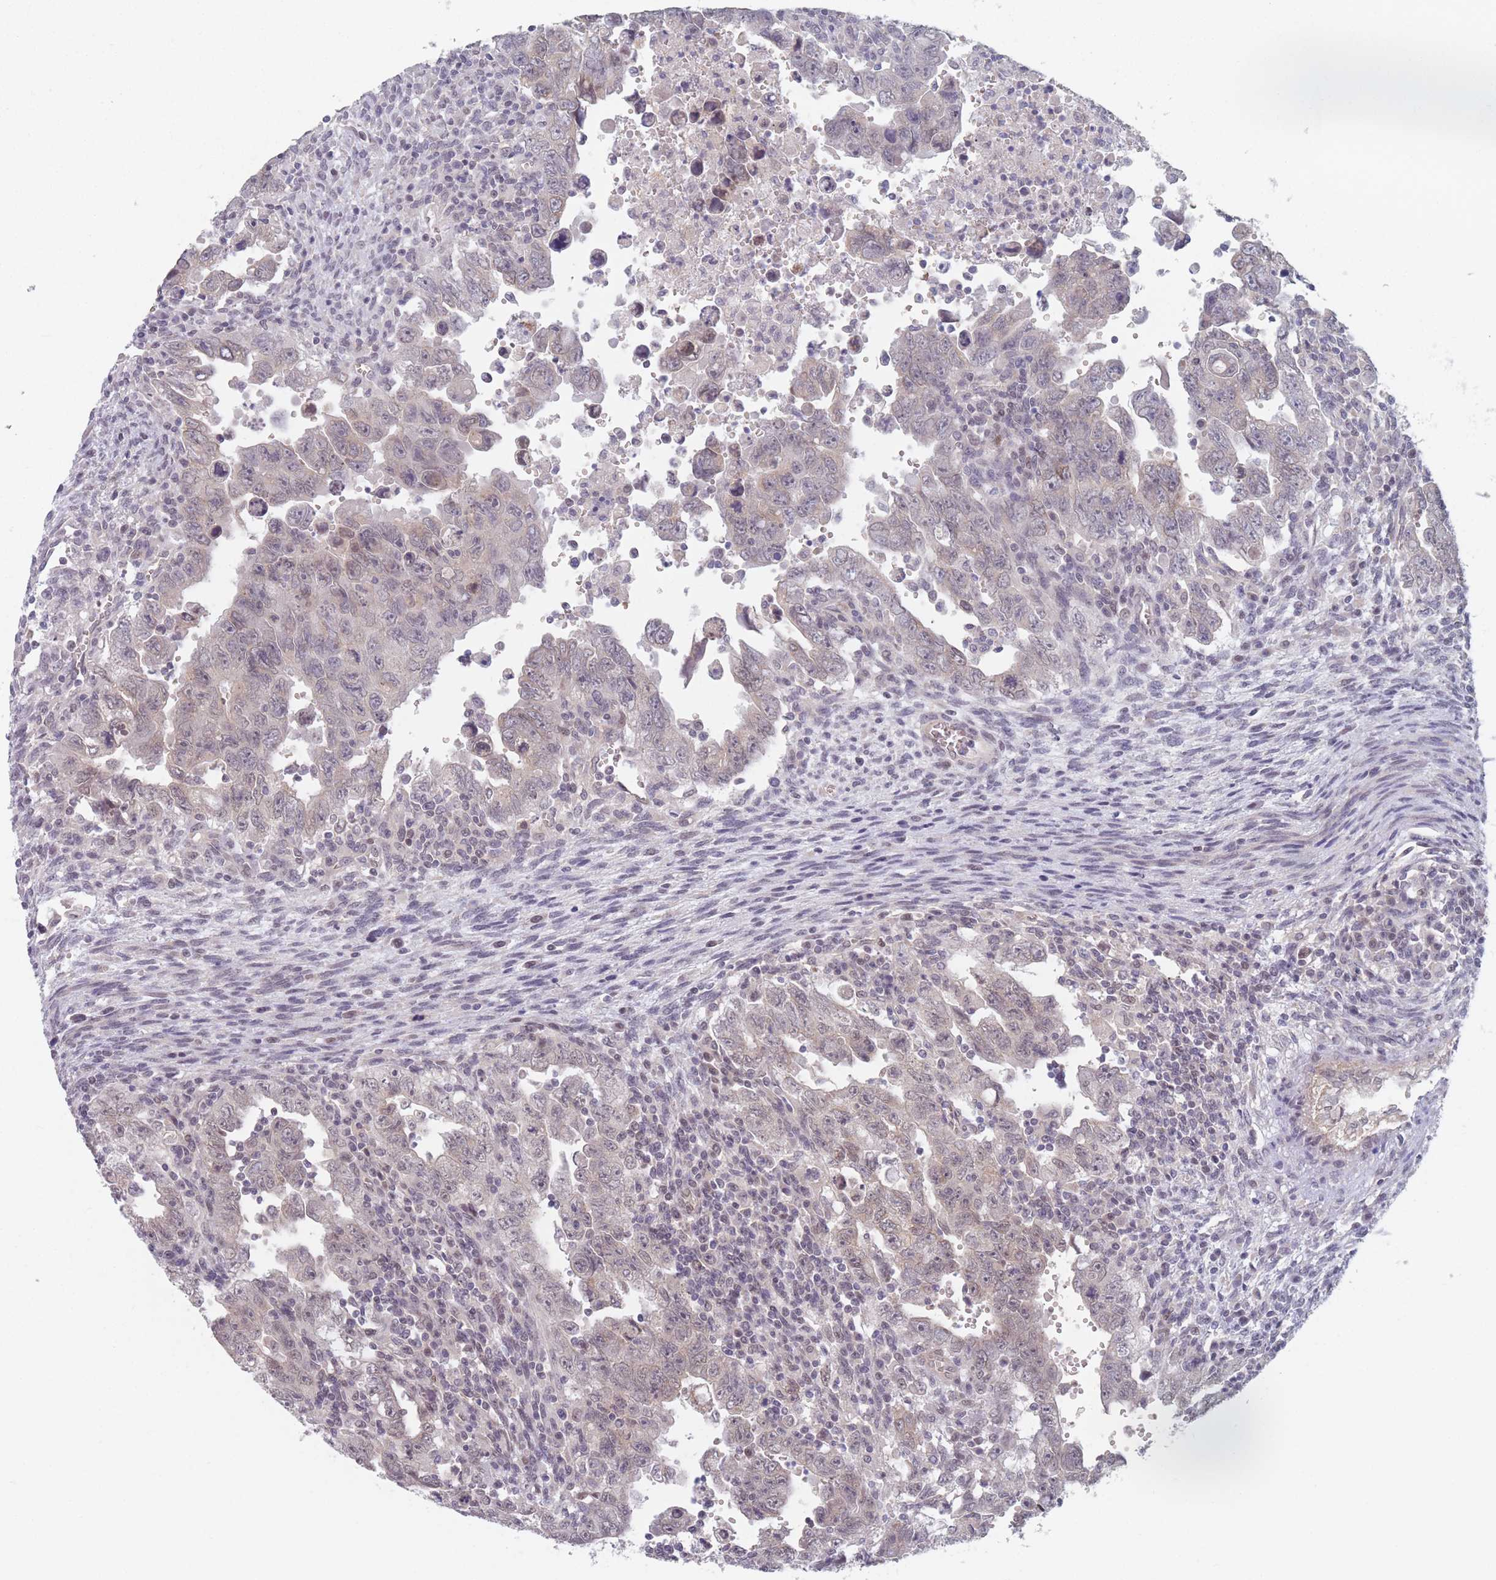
{"staining": {"intensity": "negative", "quantity": "none", "location": "none"}, "tissue": "testis cancer", "cell_type": "Tumor cells", "image_type": "cancer", "snomed": [{"axis": "morphology", "description": "Carcinoma, Embryonal, NOS"}, {"axis": "topography", "description": "Testis"}], "caption": "Tumor cells are negative for protein expression in human testis cancer.", "gene": "ANKRD10", "patient": {"sex": "male", "age": 28}}